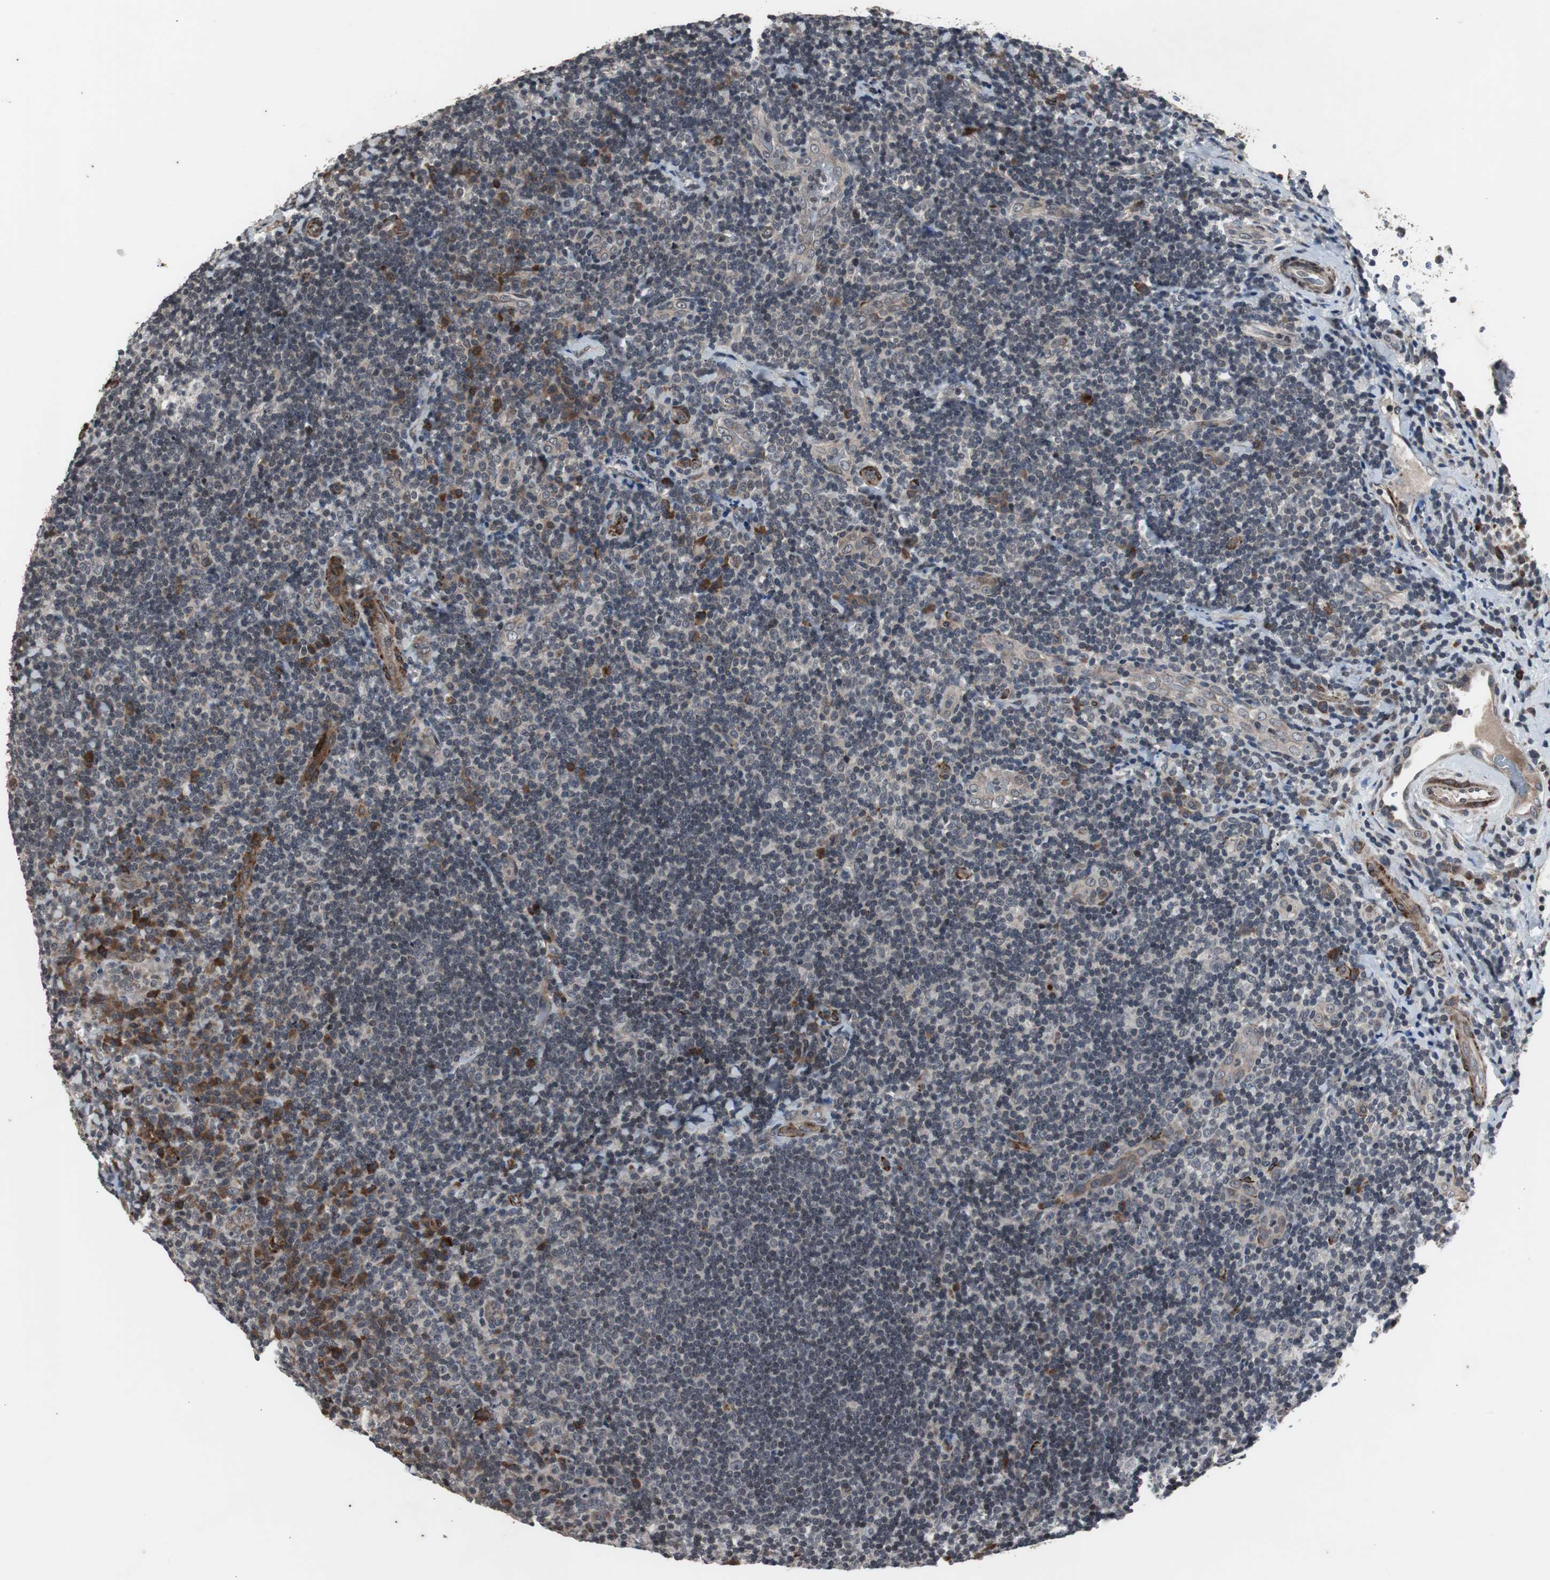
{"staining": {"intensity": "weak", "quantity": ">75%", "location": "cytoplasmic/membranous"}, "tissue": "lymphoma", "cell_type": "Tumor cells", "image_type": "cancer", "snomed": [{"axis": "morphology", "description": "Malignant lymphoma, non-Hodgkin's type, High grade"}, {"axis": "topography", "description": "Tonsil"}], "caption": "Protein staining of lymphoma tissue exhibits weak cytoplasmic/membranous staining in about >75% of tumor cells.", "gene": "CRADD", "patient": {"sex": "female", "age": 36}}